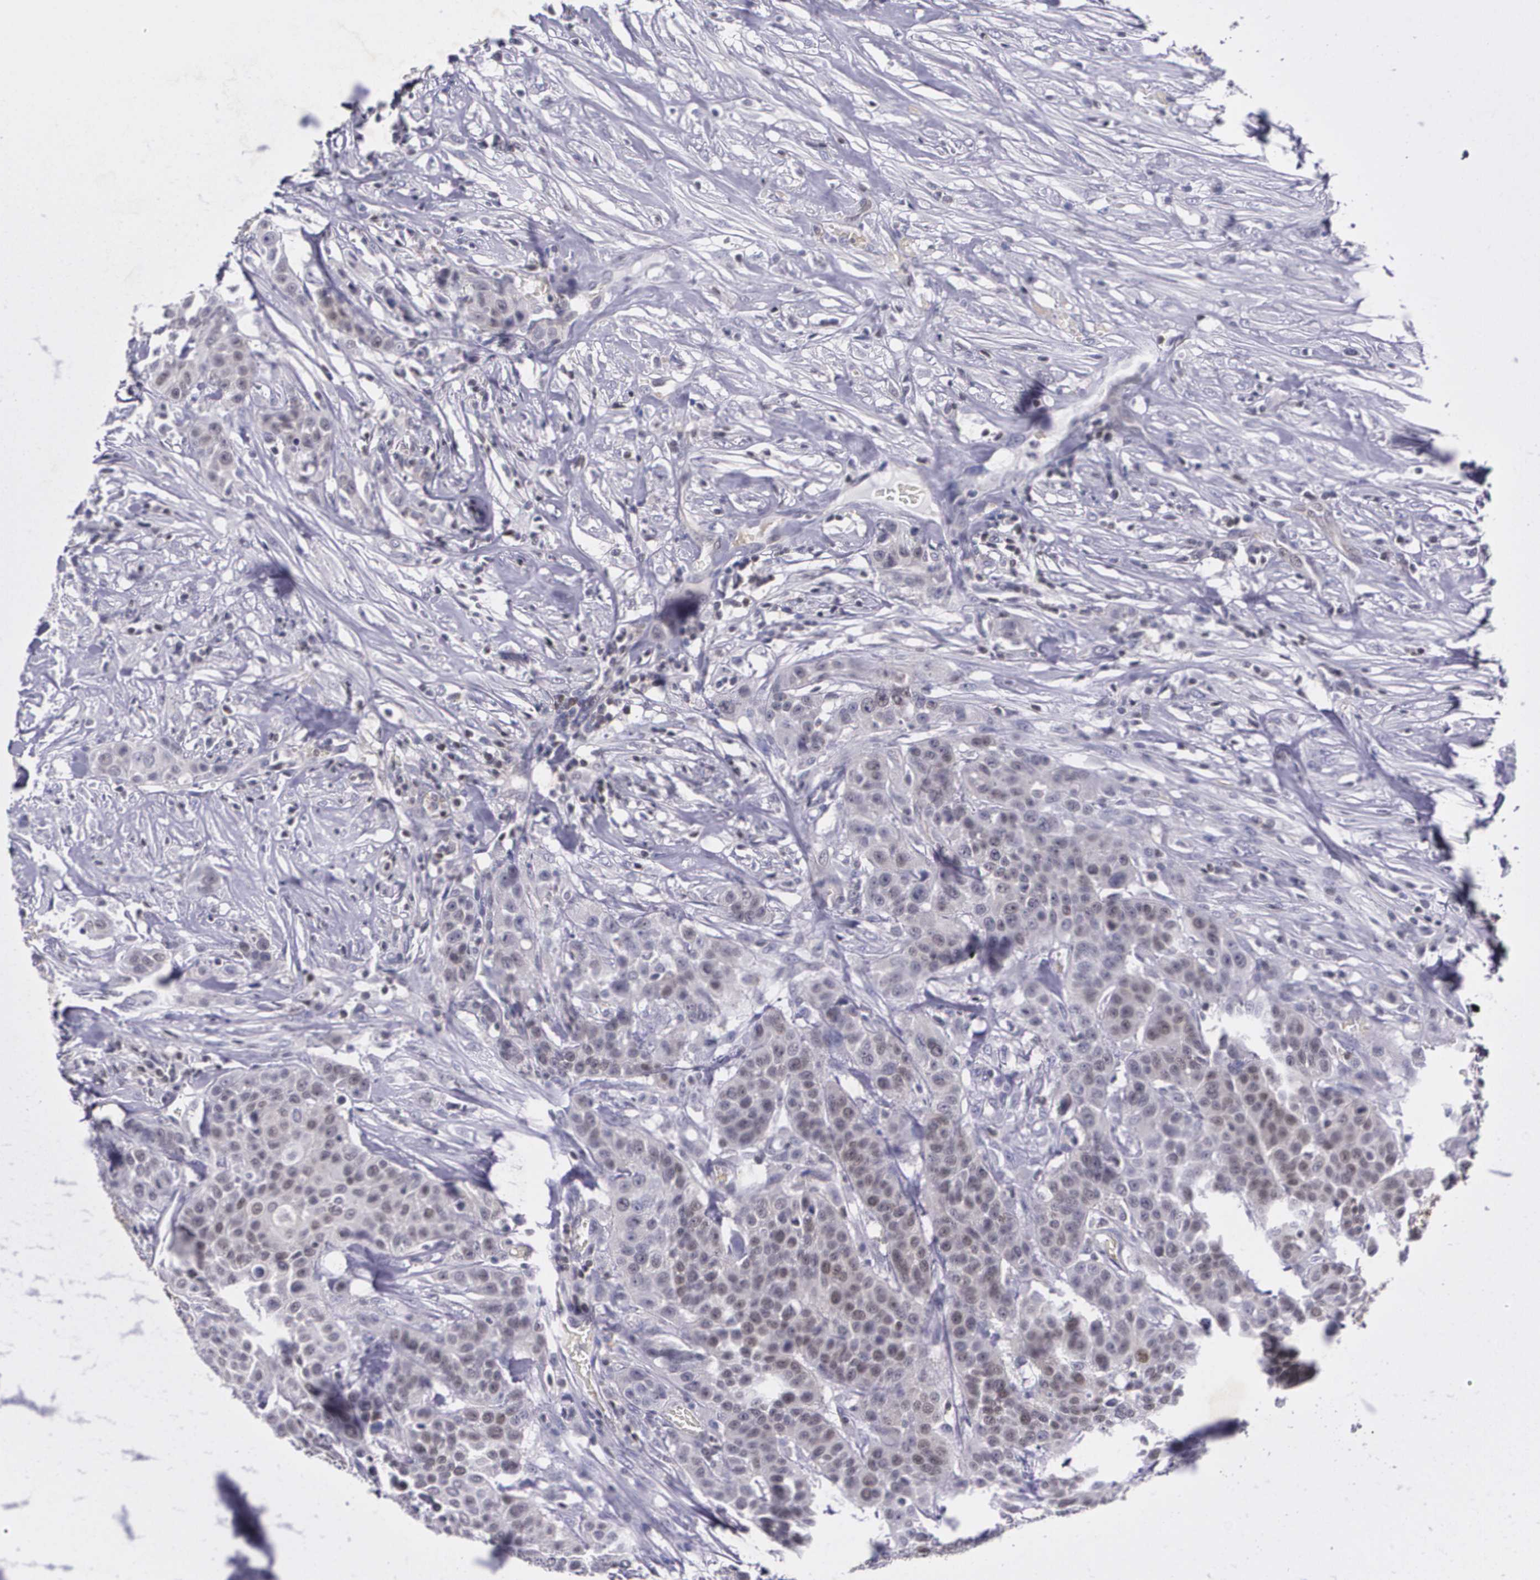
{"staining": {"intensity": "negative", "quantity": "none", "location": "none"}, "tissue": "urothelial cancer", "cell_type": "Tumor cells", "image_type": "cancer", "snomed": [{"axis": "morphology", "description": "Urothelial carcinoma, High grade"}, {"axis": "topography", "description": "Urinary bladder"}], "caption": "Urothelial cancer was stained to show a protein in brown. There is no significant staining in tumor cells. Nuclei are stained in blue.", "gene": "MGMT", "patient": {"sex": "male", "age": 74}}